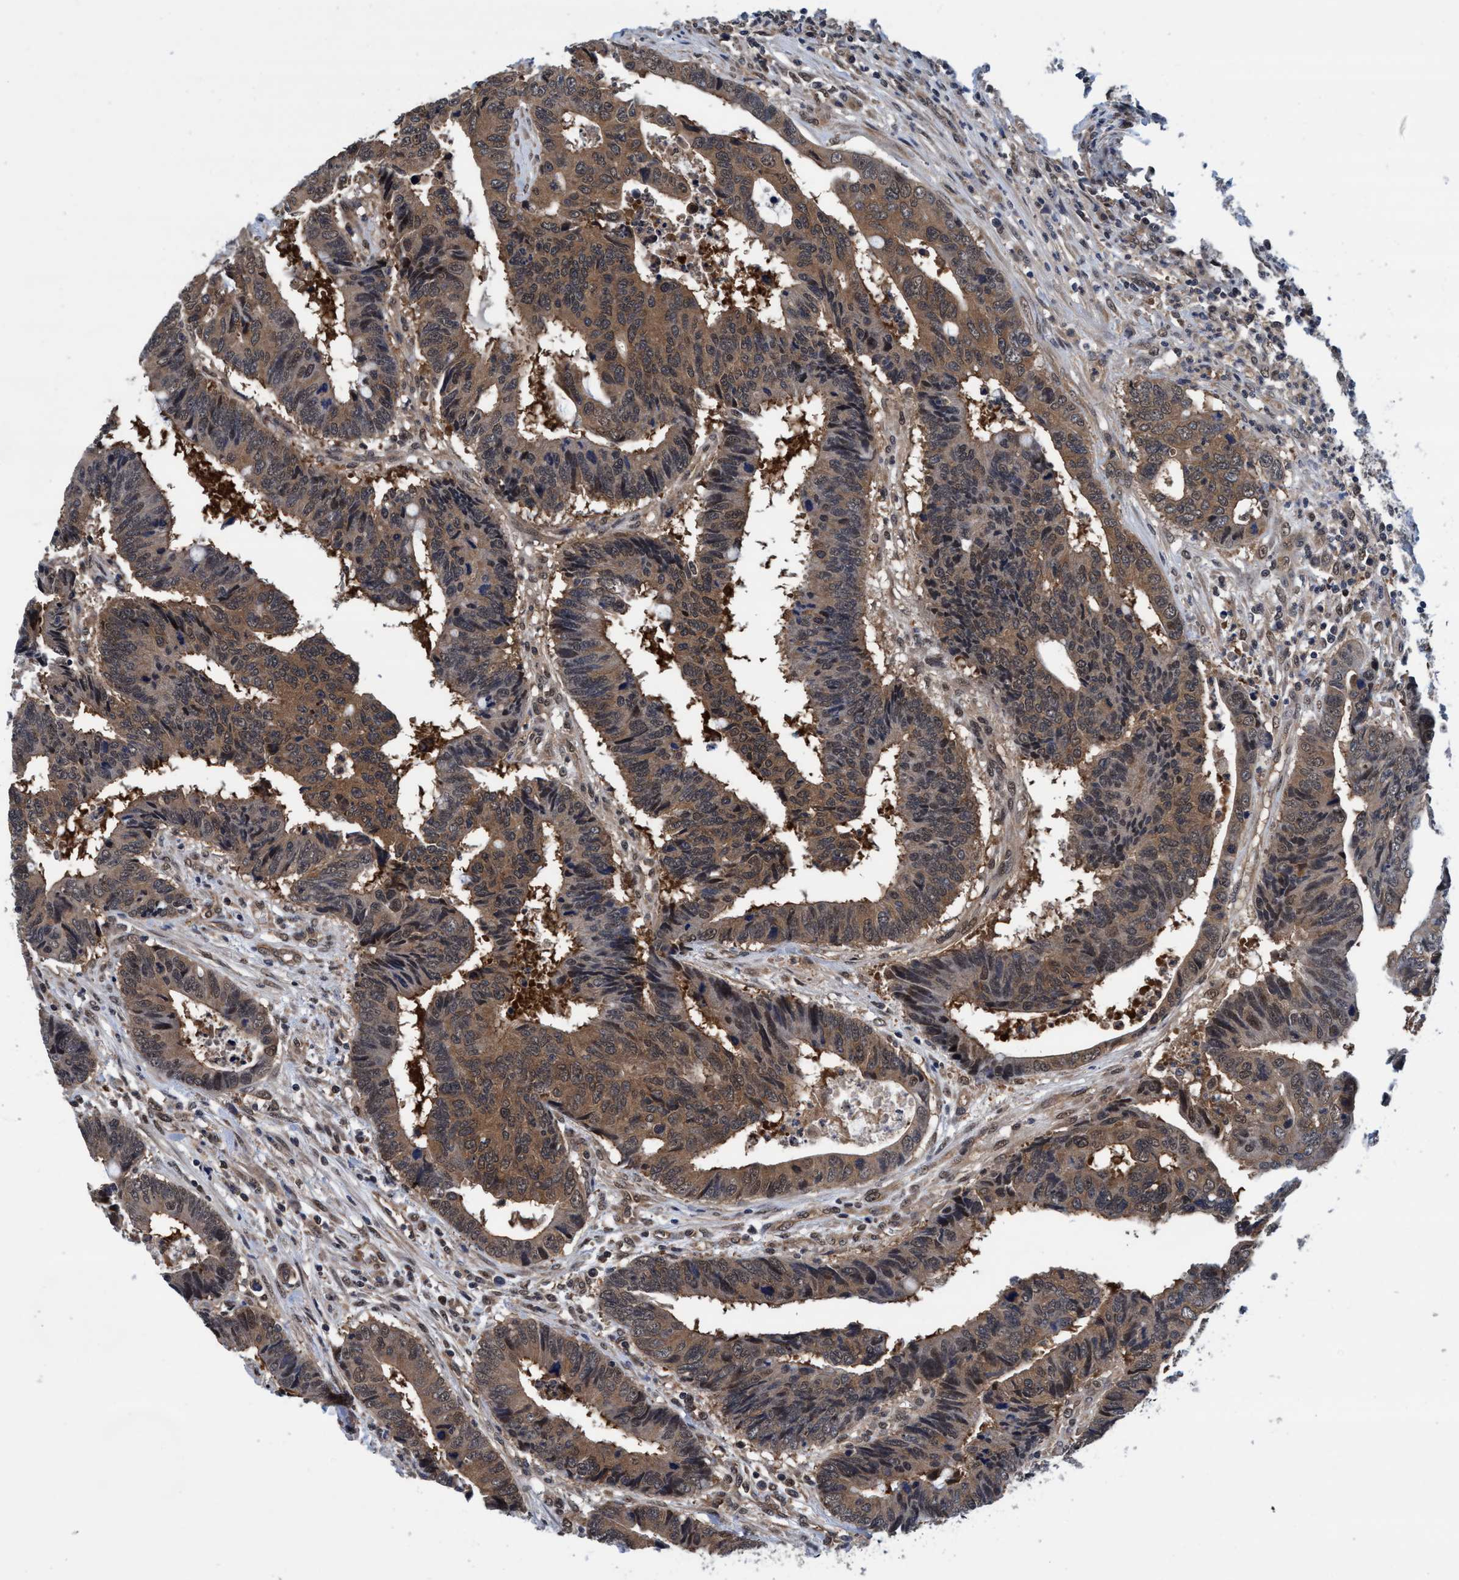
{"staining": {"intensity": "moderate", "quantity": ">75%", "location": "cytoplasmic/membranous,nuclear"}, "tissue": "colorectal cancer", "cell_type": "Tumor cells", "image_type": "cancer", "snomed": [{"axis": "morphology", "description": "Adenocarcinoma, NOS"}, {"axis": "topography", "description": "Rectum"}], "caption": "Adenocarcinoma (colorectal) tissue reveals moderate cytoplasmic/membranous and nuclear positivity in approximately >75% of tumor cells", "gene": "PSMD12", "patient": {"sex": "male", "age": 84}}